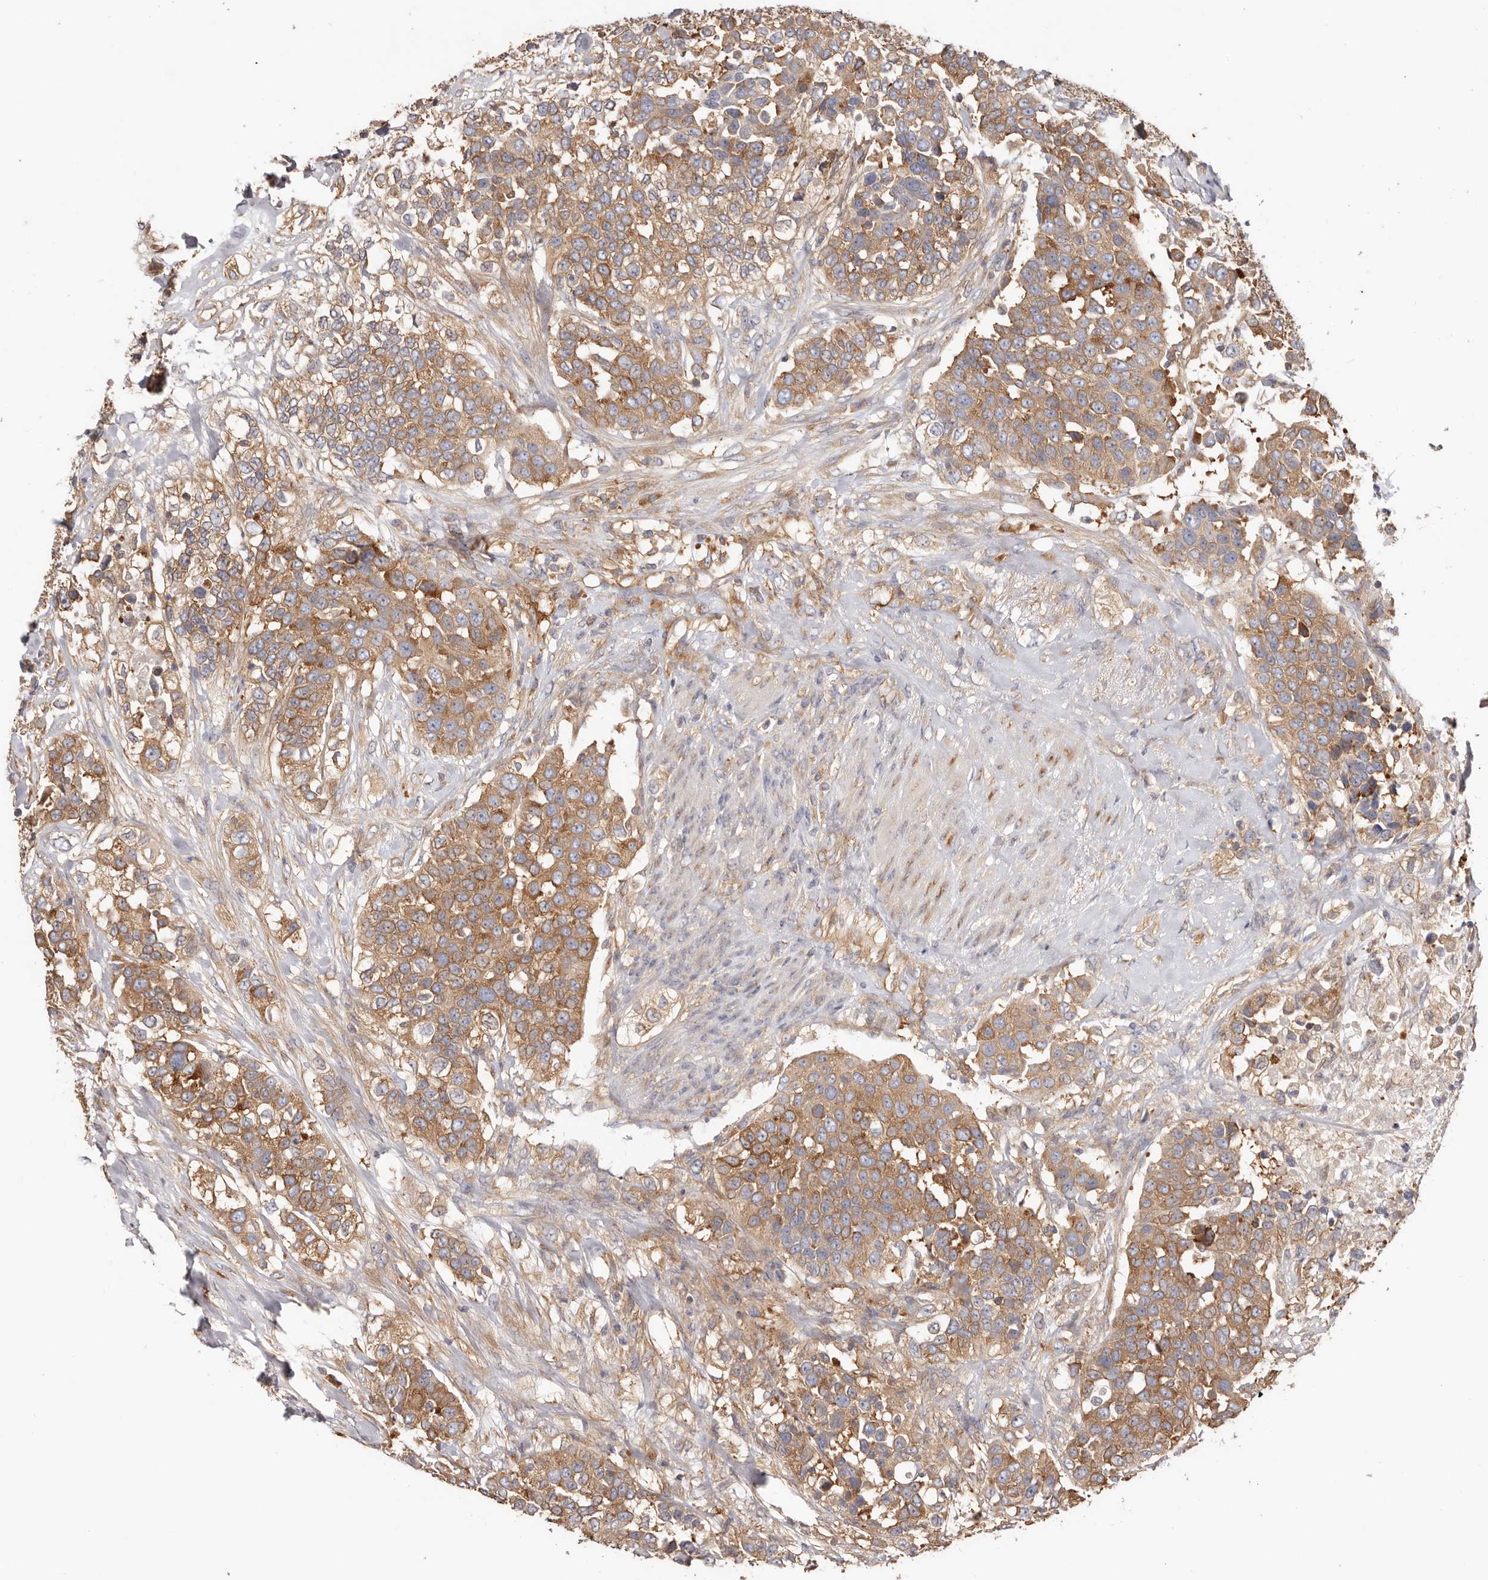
{"staining": {"intensity": "moderate", "quantity": ">75%", "location": "cytoplasmic/membranous"}, "tissue": "urothelial cancer", "cell_type": "Tumor cells", "image_type": "cancer", "snomed": [{"axis": "morphology", "description": "Urothelial carcinoma, High grade"}, {"axis": "topography", "description": "Urinary bladder"}], "caption": "Moderate cytoplasmic/membranous protein staining is present in about >75% of tumor cells in urothelial cancer.", "gene": "EPRS1", "patient": {"sex": "female", "age": 80}}